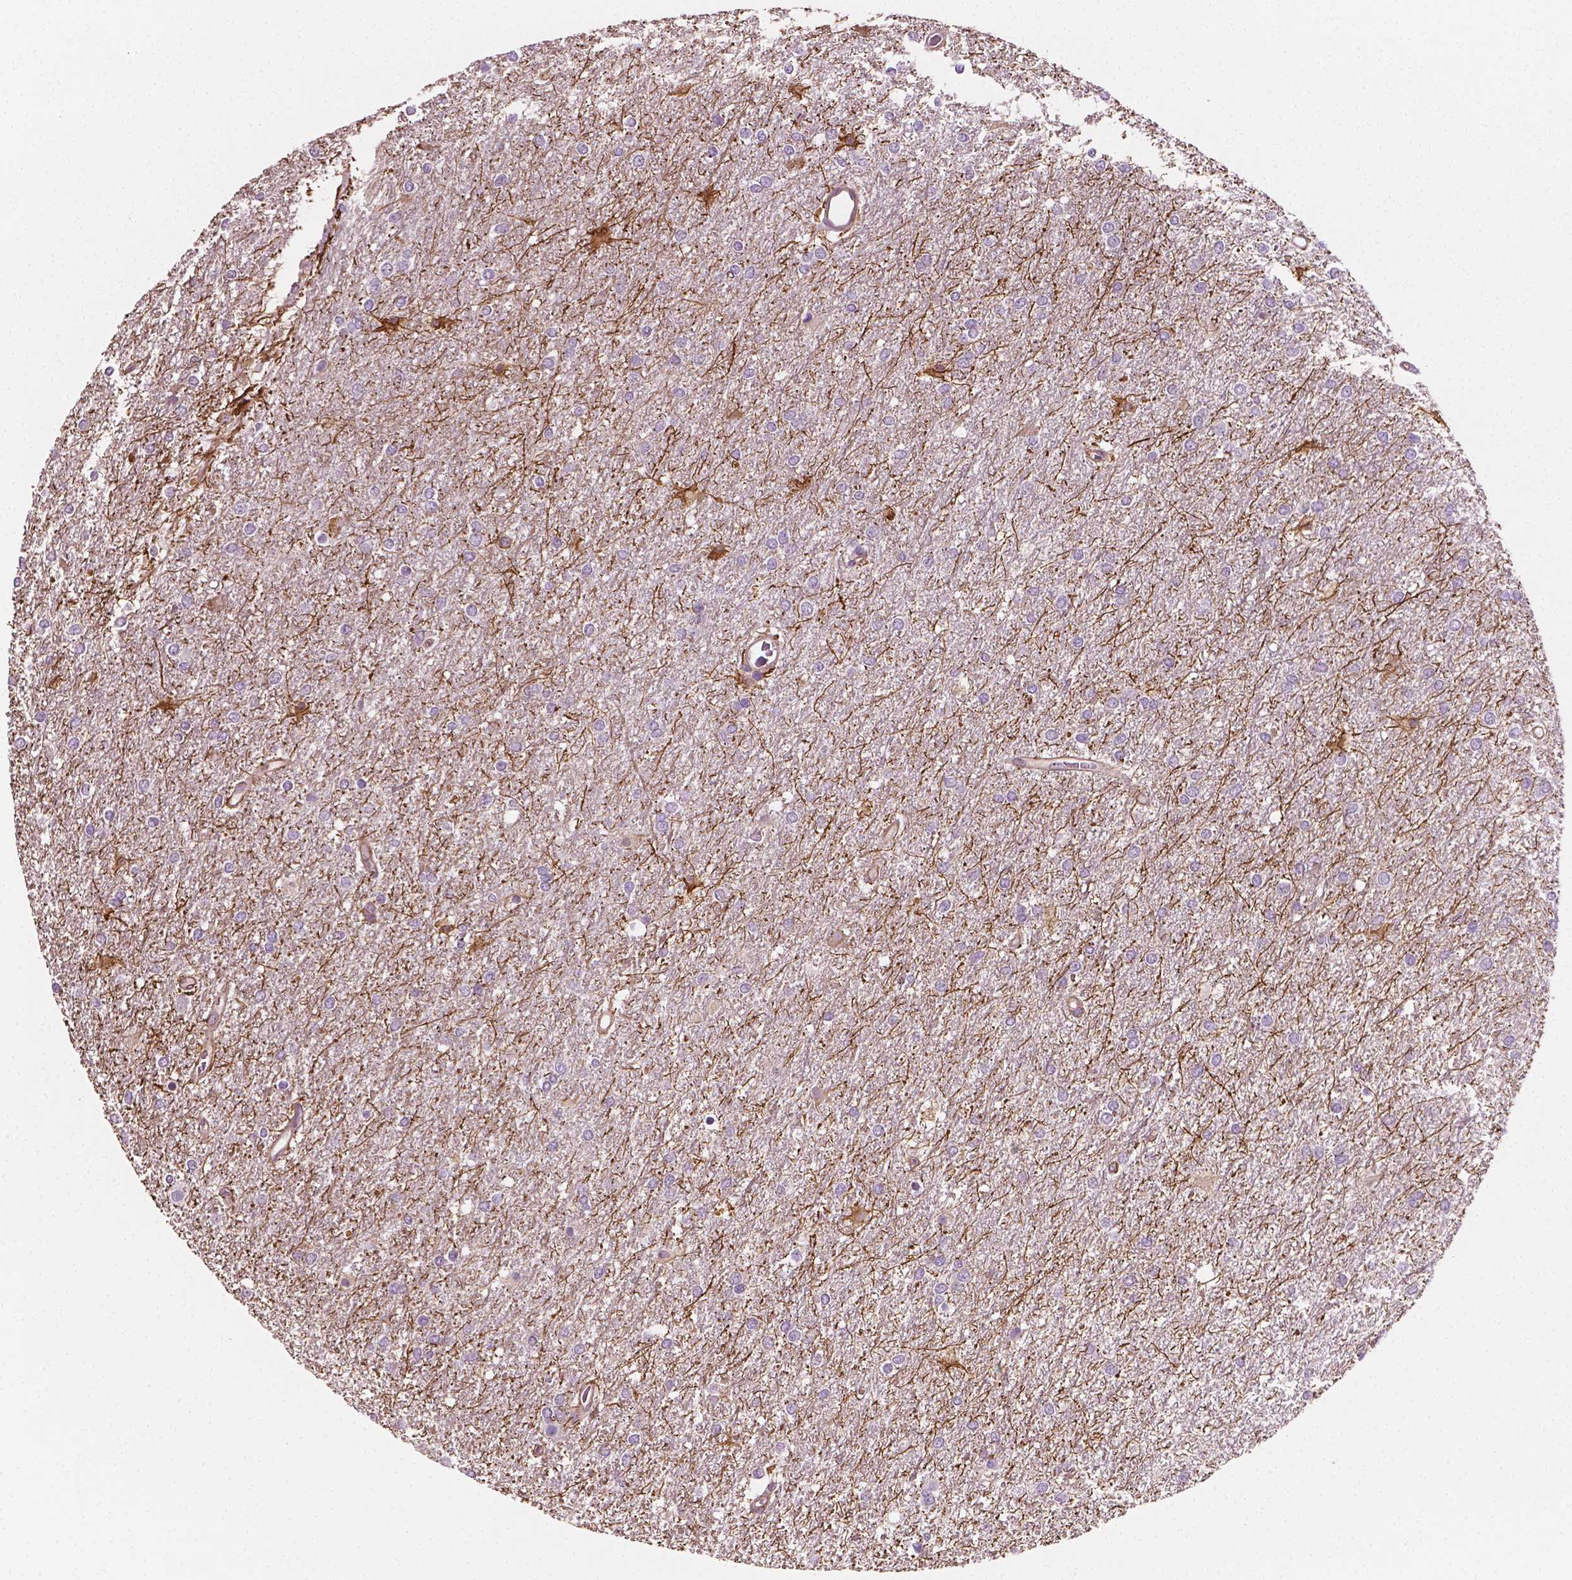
{"staining": {"intensity": "negative", "quantity": "none", "location": "none"}, "tissue": "glioma", "cell_type": "Tumor cells", "image_type": "cancer", "snomed": [{"axis": "morphology", "description": "Glioma, malignant, High grade"}, {"axis": "topography", "description": "Brain"}], "caption": "IHC of malignant high-grade glioma displays no positivity in tumor cells.", "gene": "PTX3", "patient": {"sex": "female", "age": 61}}